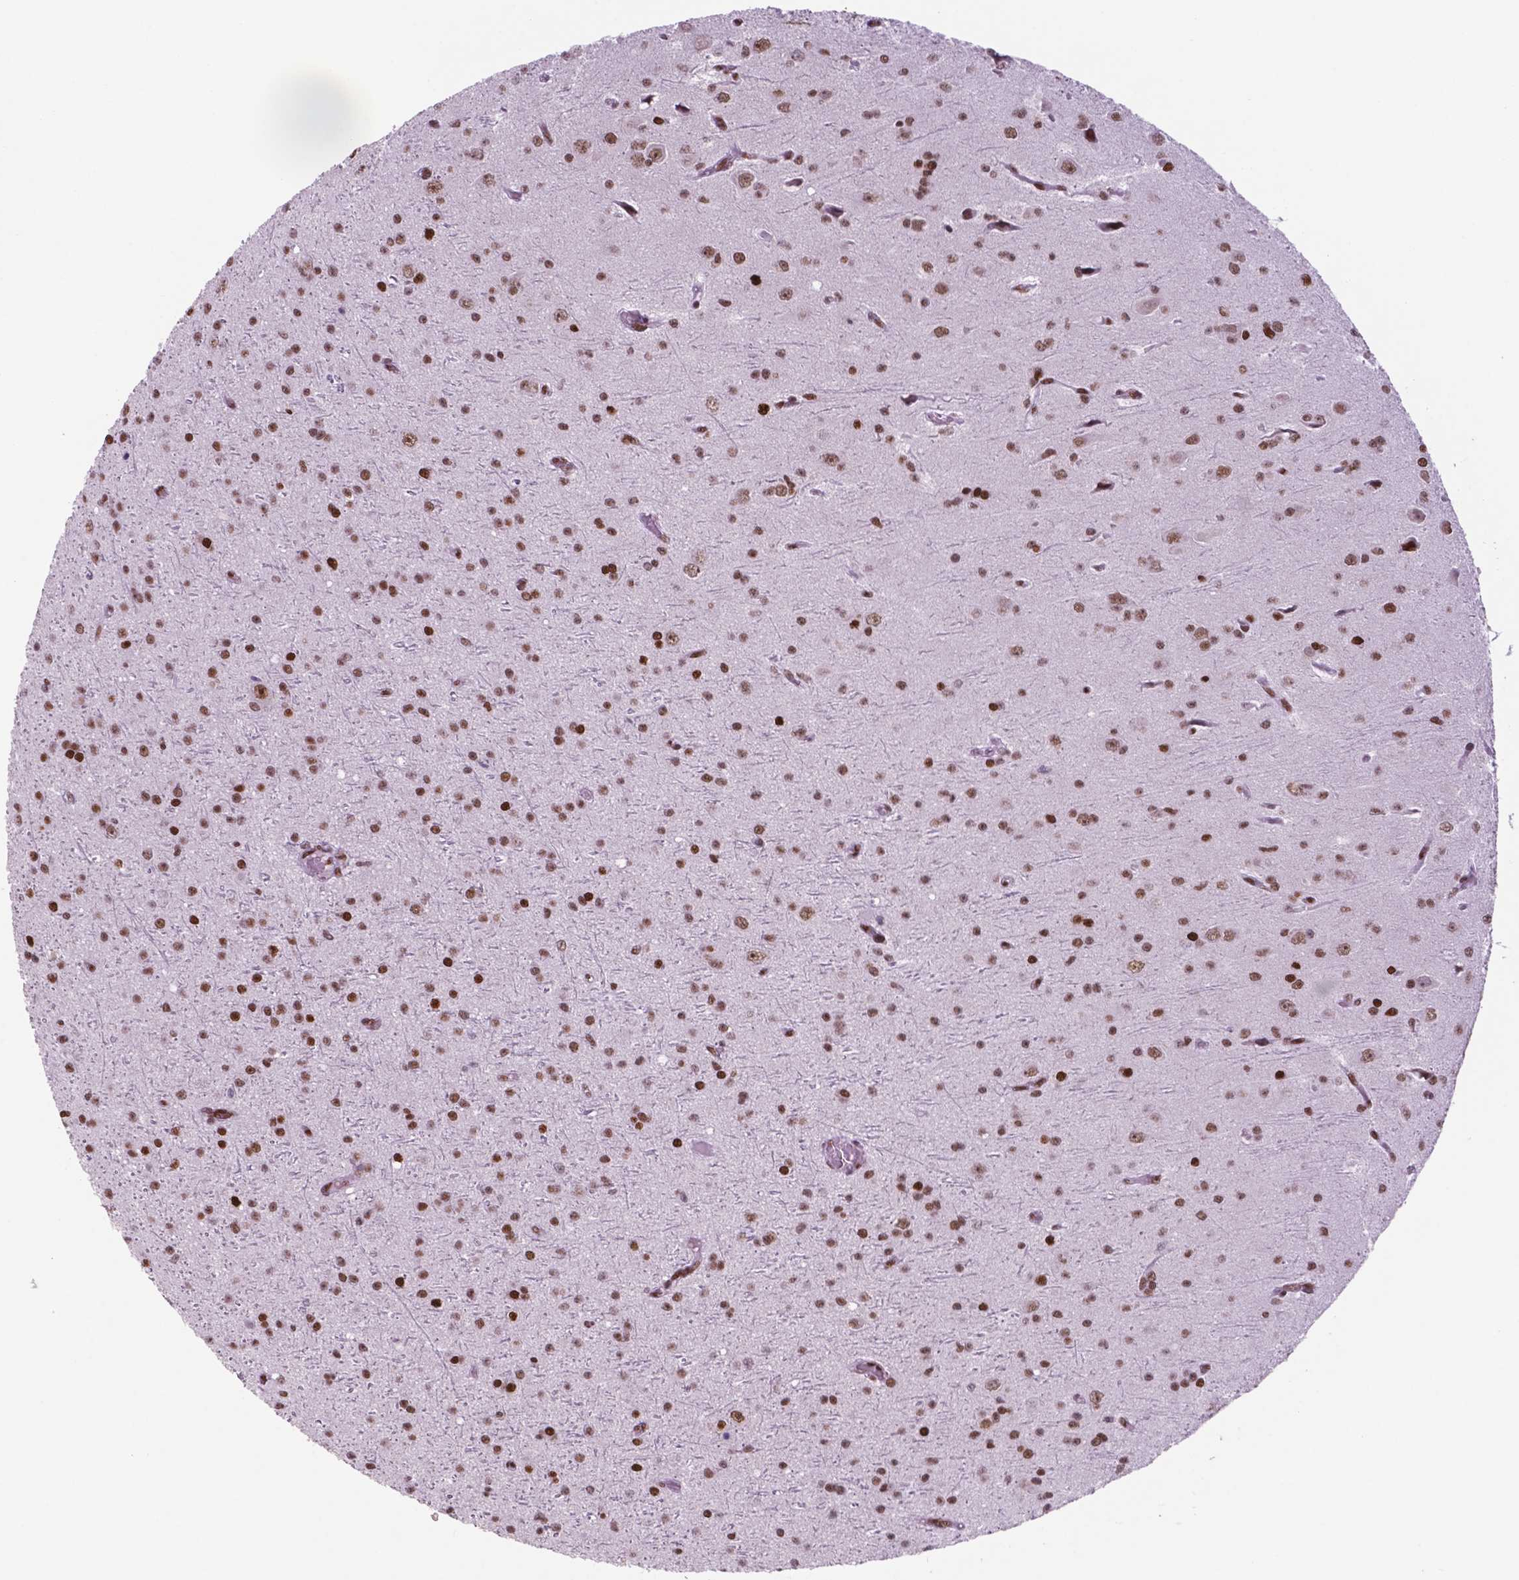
{"staining": {"intensity": "strong", "quantity": ">75%", "location": "nuclear"}, "tissue": "glioma", "cell_type": "Tumor cells", "image_type": "cancer", "snomed": [{"axis": "morphology", "description": "Glioma, malignant, Low grade"}, {"axis": "topography", "description": "Brain"}], "caption": "Malignant low-grade glioma tissue exhibits strong nuclear positivity in about >75% of tumor cells, visualized by immunohistochemistry.", "gene": "MSH6", "patient": {"sex": "male", "age": 27}}